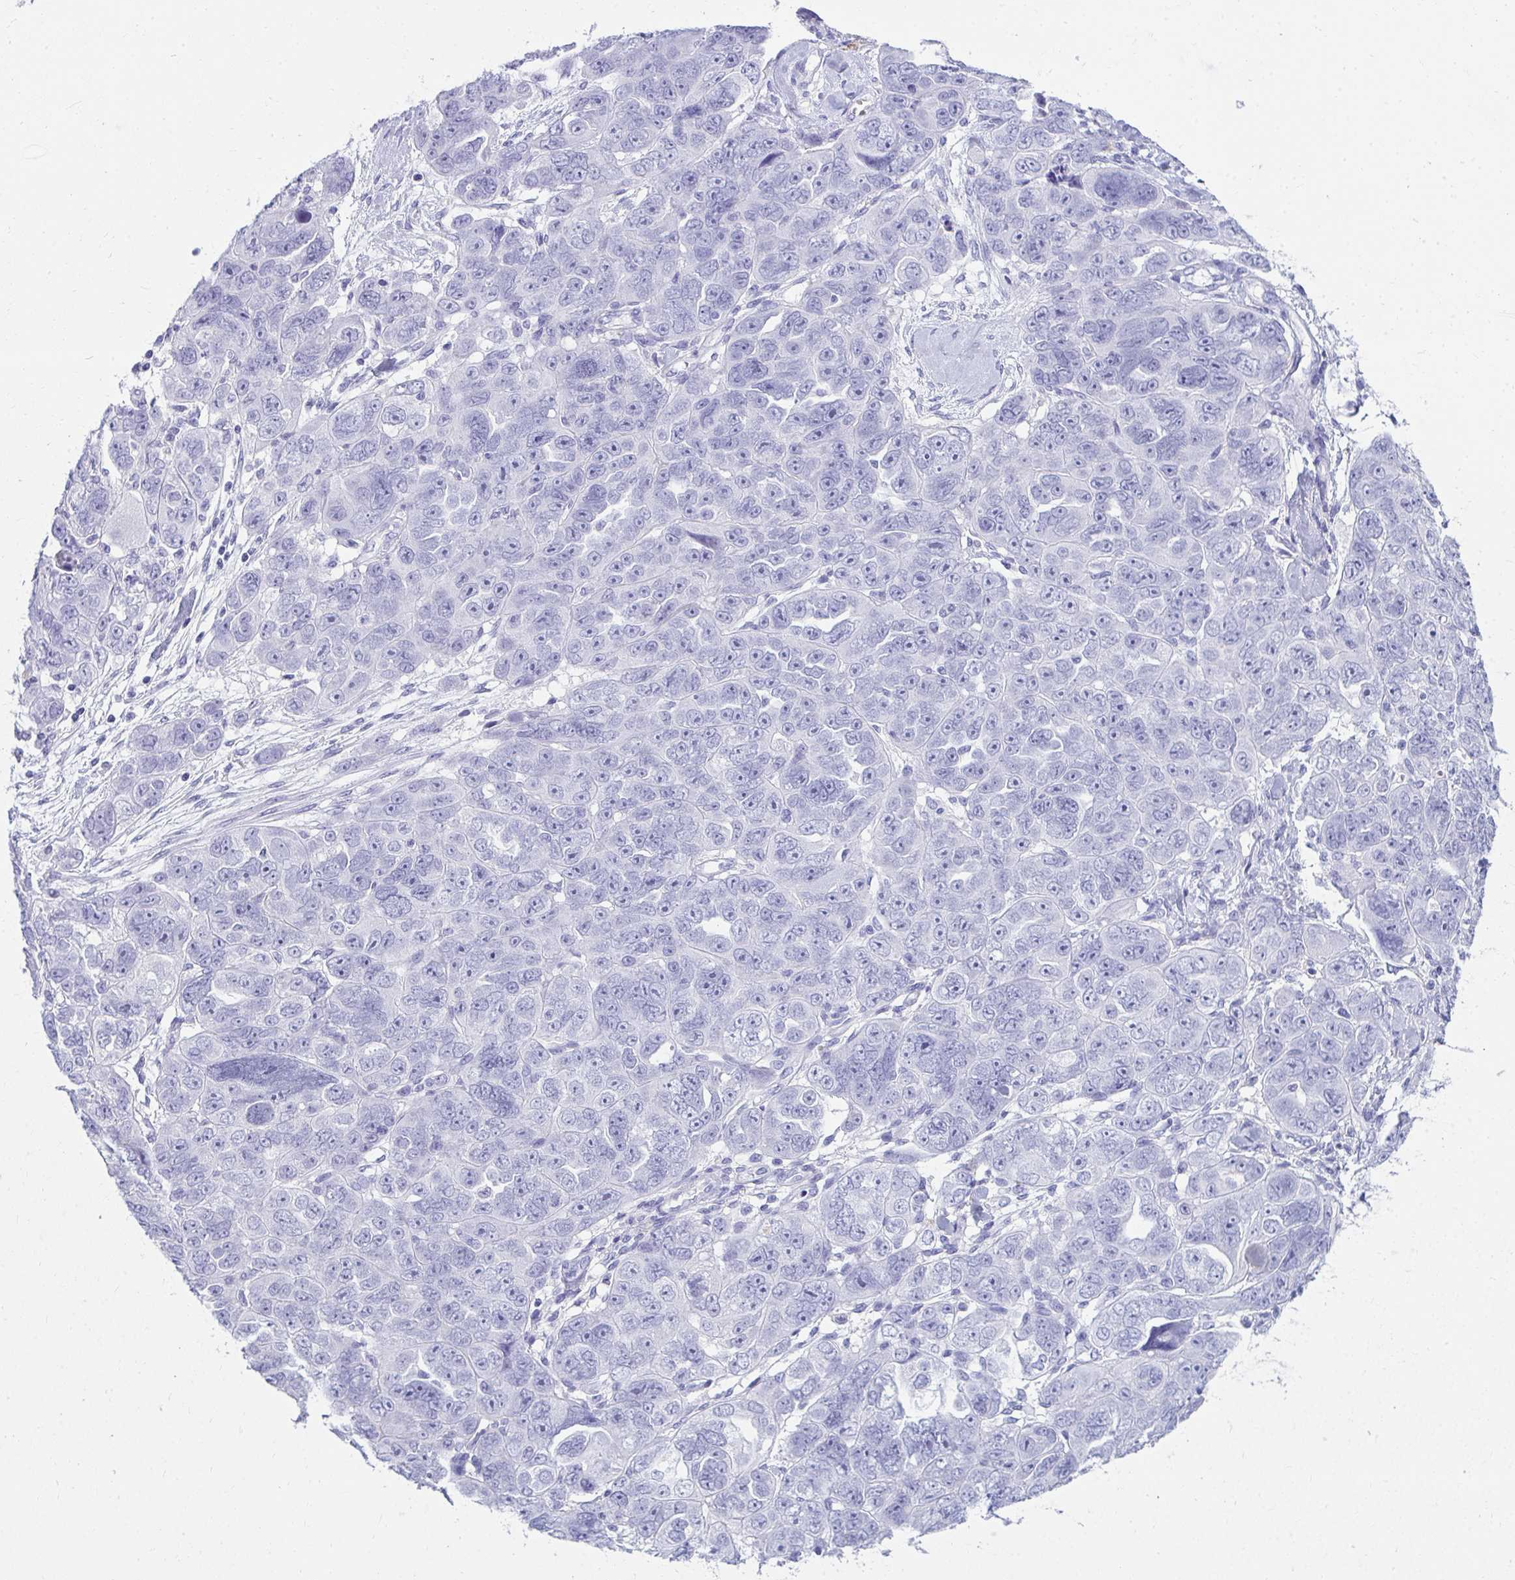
{"staining": {"intensity": "negative", "quantity": "none", "location": "none"}, "tissue": "ovarian cancer", "cell_type": "Tumor cells", "image_type": "cancer", "snomed": [{"axis": "morphology", "description": "Cystadenocarcinoma, serous, NOS"}, {"axis": "topography", "description": "Ovary"}], "caption": "This histopathology image is of ovarian cancer stained with immunohistochemistry to label a protein in brown with the nuclei are counter-stained blue. There is no staining in tumor cells. Nuclei are stained in blue.", "gene": "SEC14L3", "patient": {"sex": "female", "age": 63}}